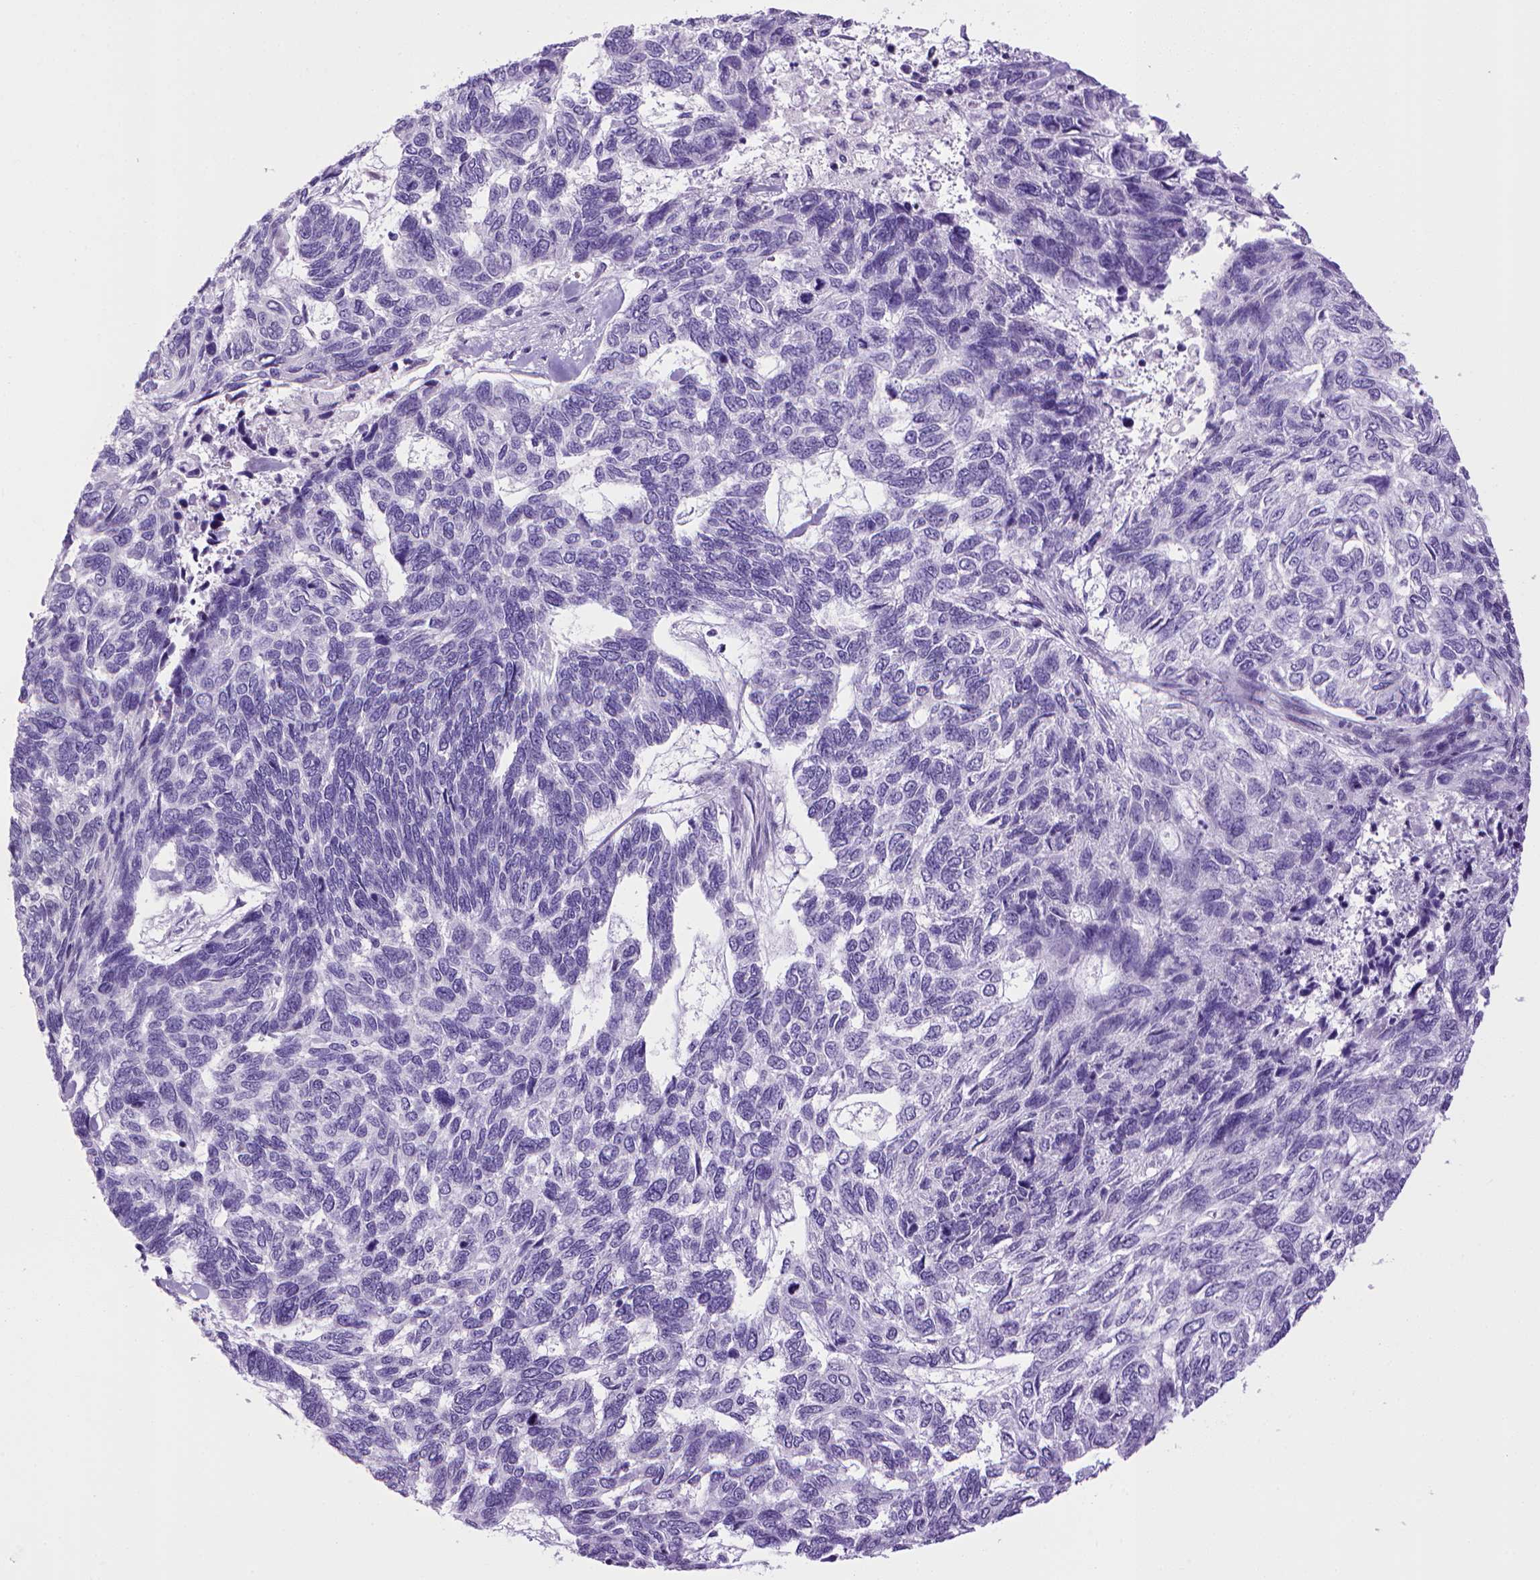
{"staining": {"intensity": "negative", "quantity": "none", "location": "none"}, "tissue": "skin cancer", "cell_type": "Tumor cells", "image_type": "cancer", "snomed": [{"axis": "morphology", "description": "Basal cell carcinoma"}, {"axis": "topography", "description": "Skin"}], "caption": "Skin basal cell carcinoma was stained to show a protein in brown. There is no significant positivity in tumor cells.", "gene": "SGCG", "patient": {"sex": "female", "age": 65}}